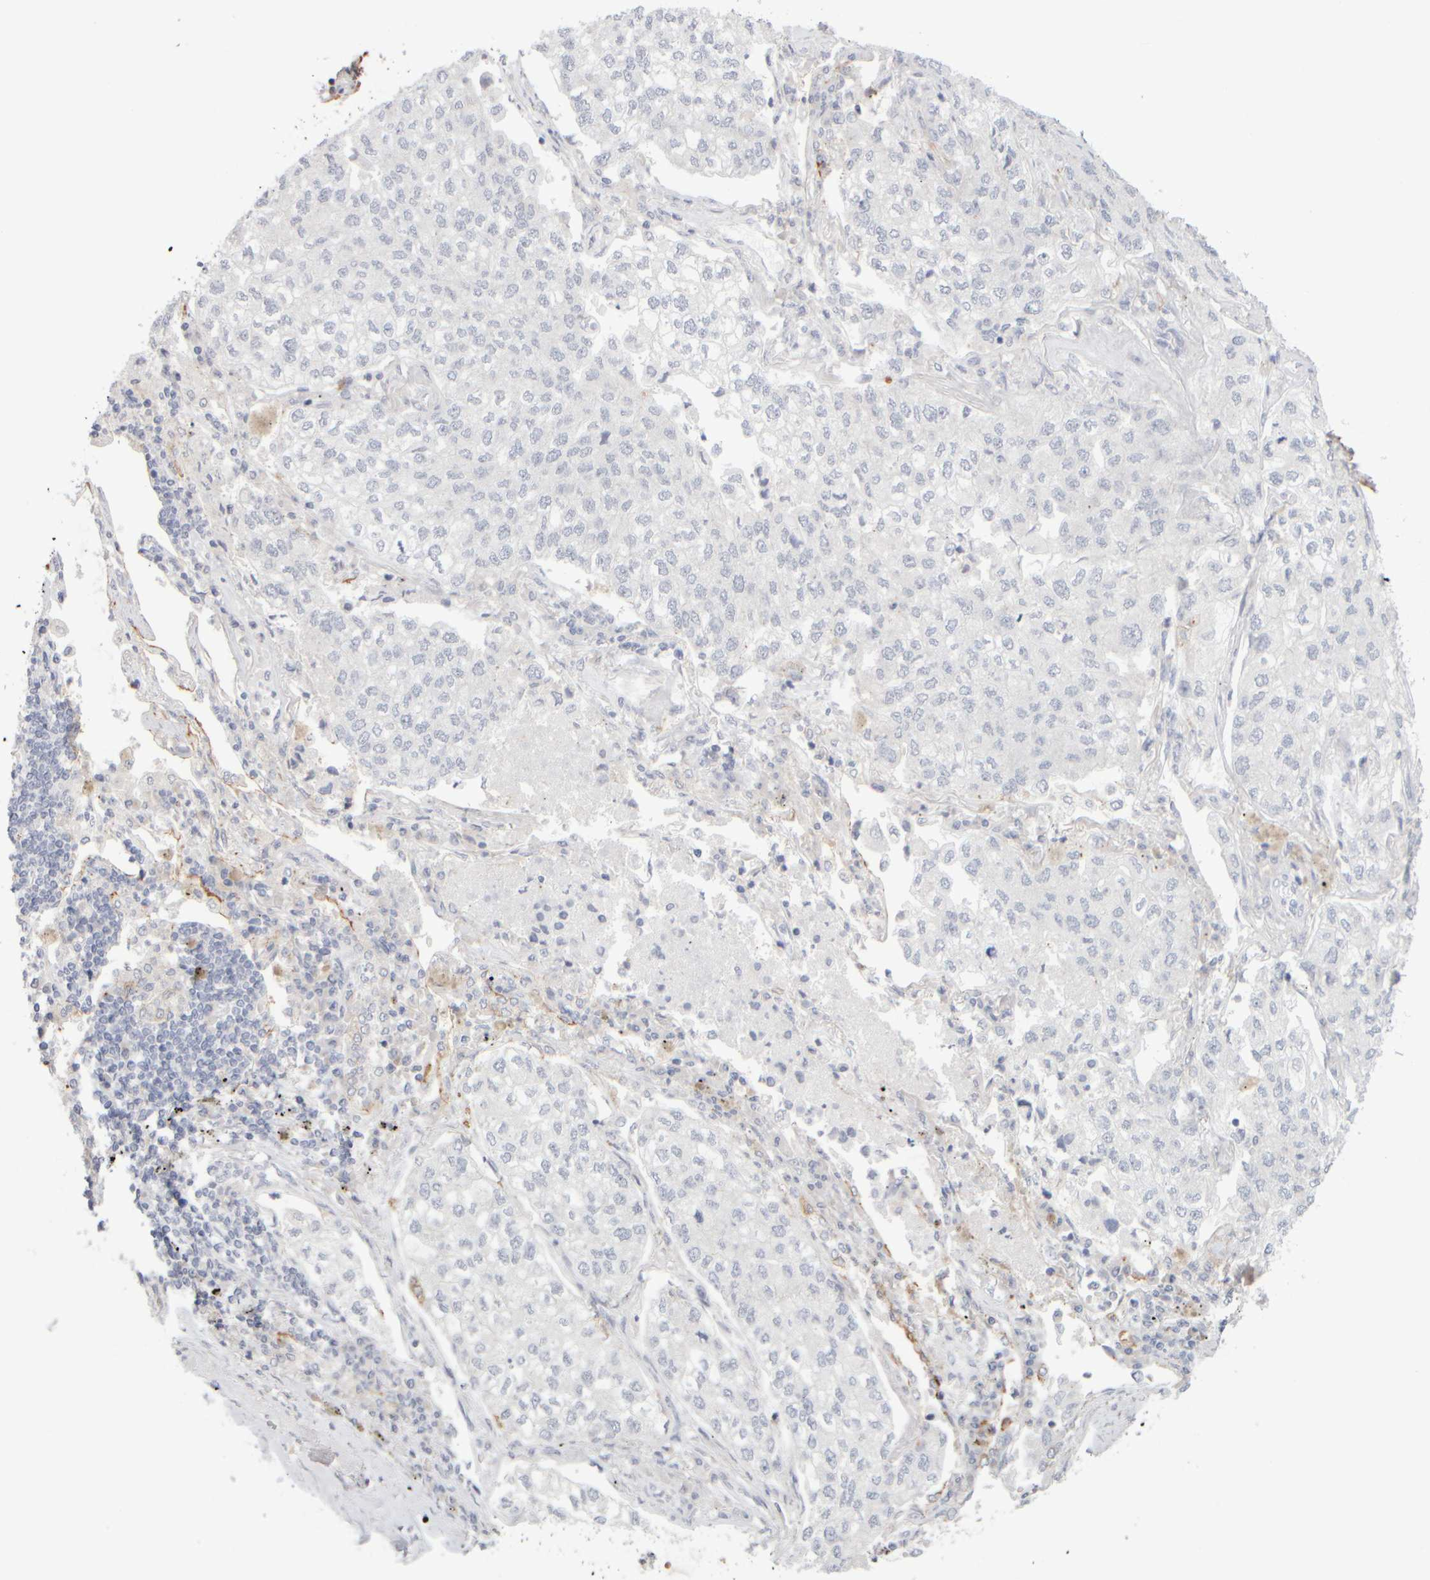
{"staining": {"intensity": "negative", "quantity": "none", "location": "none"}, "tissue": "lung cancer", "cell_type": "Tumor cells", "image_type": "cancer", "snomed": [{"axis": "morphology", "description": "Adenocarcinoma, NOS"}, {"axis": "topography", "description": "Lung"}], "caption": "This is a micrograph of IHC staining of lung cancer, which shows no expression in tumor cells.", "gene": "GOPC", "patient": {"sex": "male", "age": 63}}